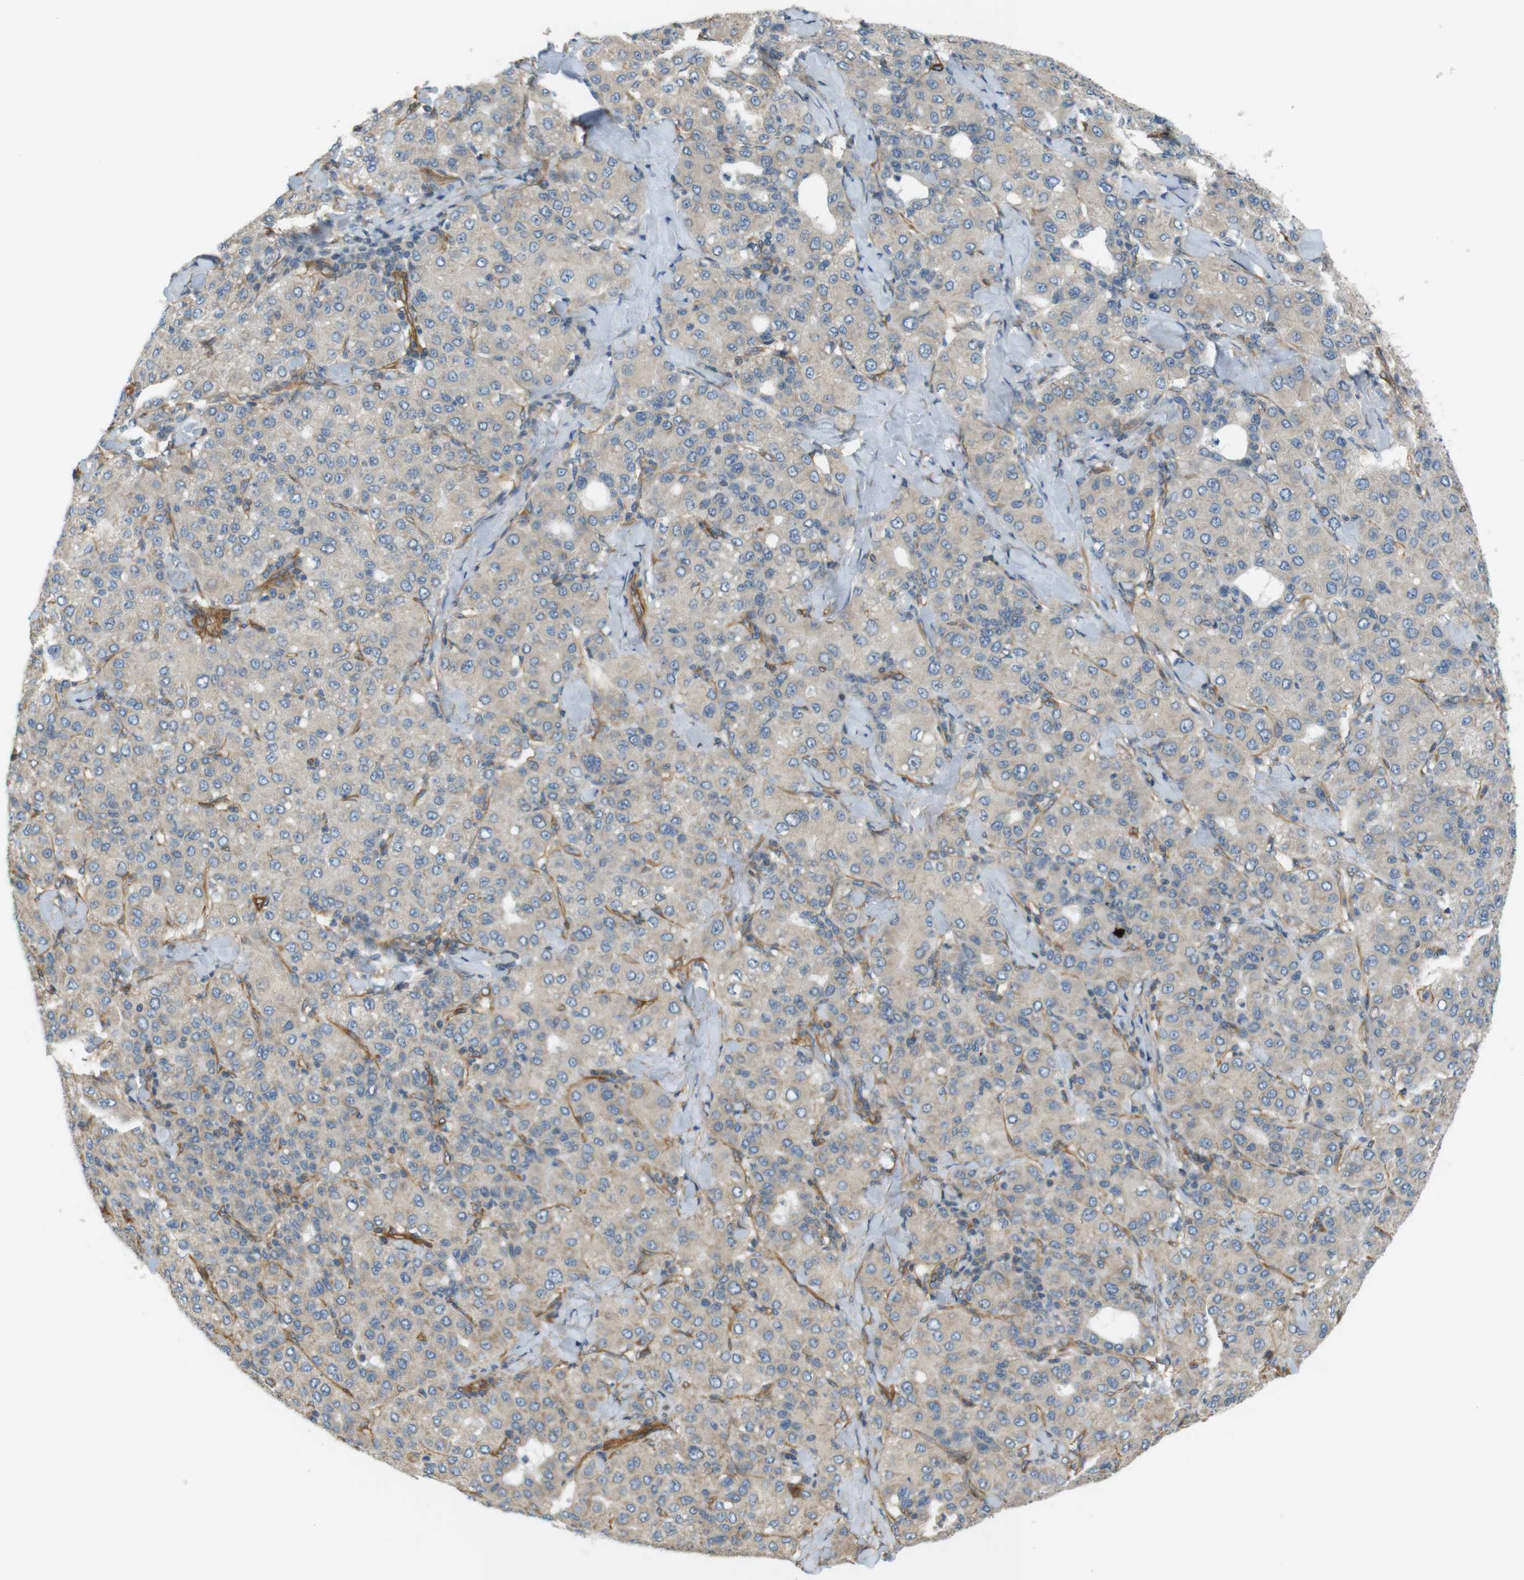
{"staining": {"intensity": "weak", "quantity": ">75%", "location": "cytoplasmic/membranous"}, "tissue": "liver cancer", "cell_type": "Tumor cells", "image_type": "cancer", "snomed": [{"axis": "morphology", "description": "Carcinoma, Hepatocellular, NOS"}, {"axis": "topography", "description": "Liver"}], "caption": "Immunohistochemistry (IHC) histopathology image of liver hepatocellular carcinoma stained for a protein (brown), which exhibits low levels of weak cytoplasmic/membranous expression in about >75% of tumor cells.", "gene": "CYTH3", "patient": {"sex": "male", "age": 65}}